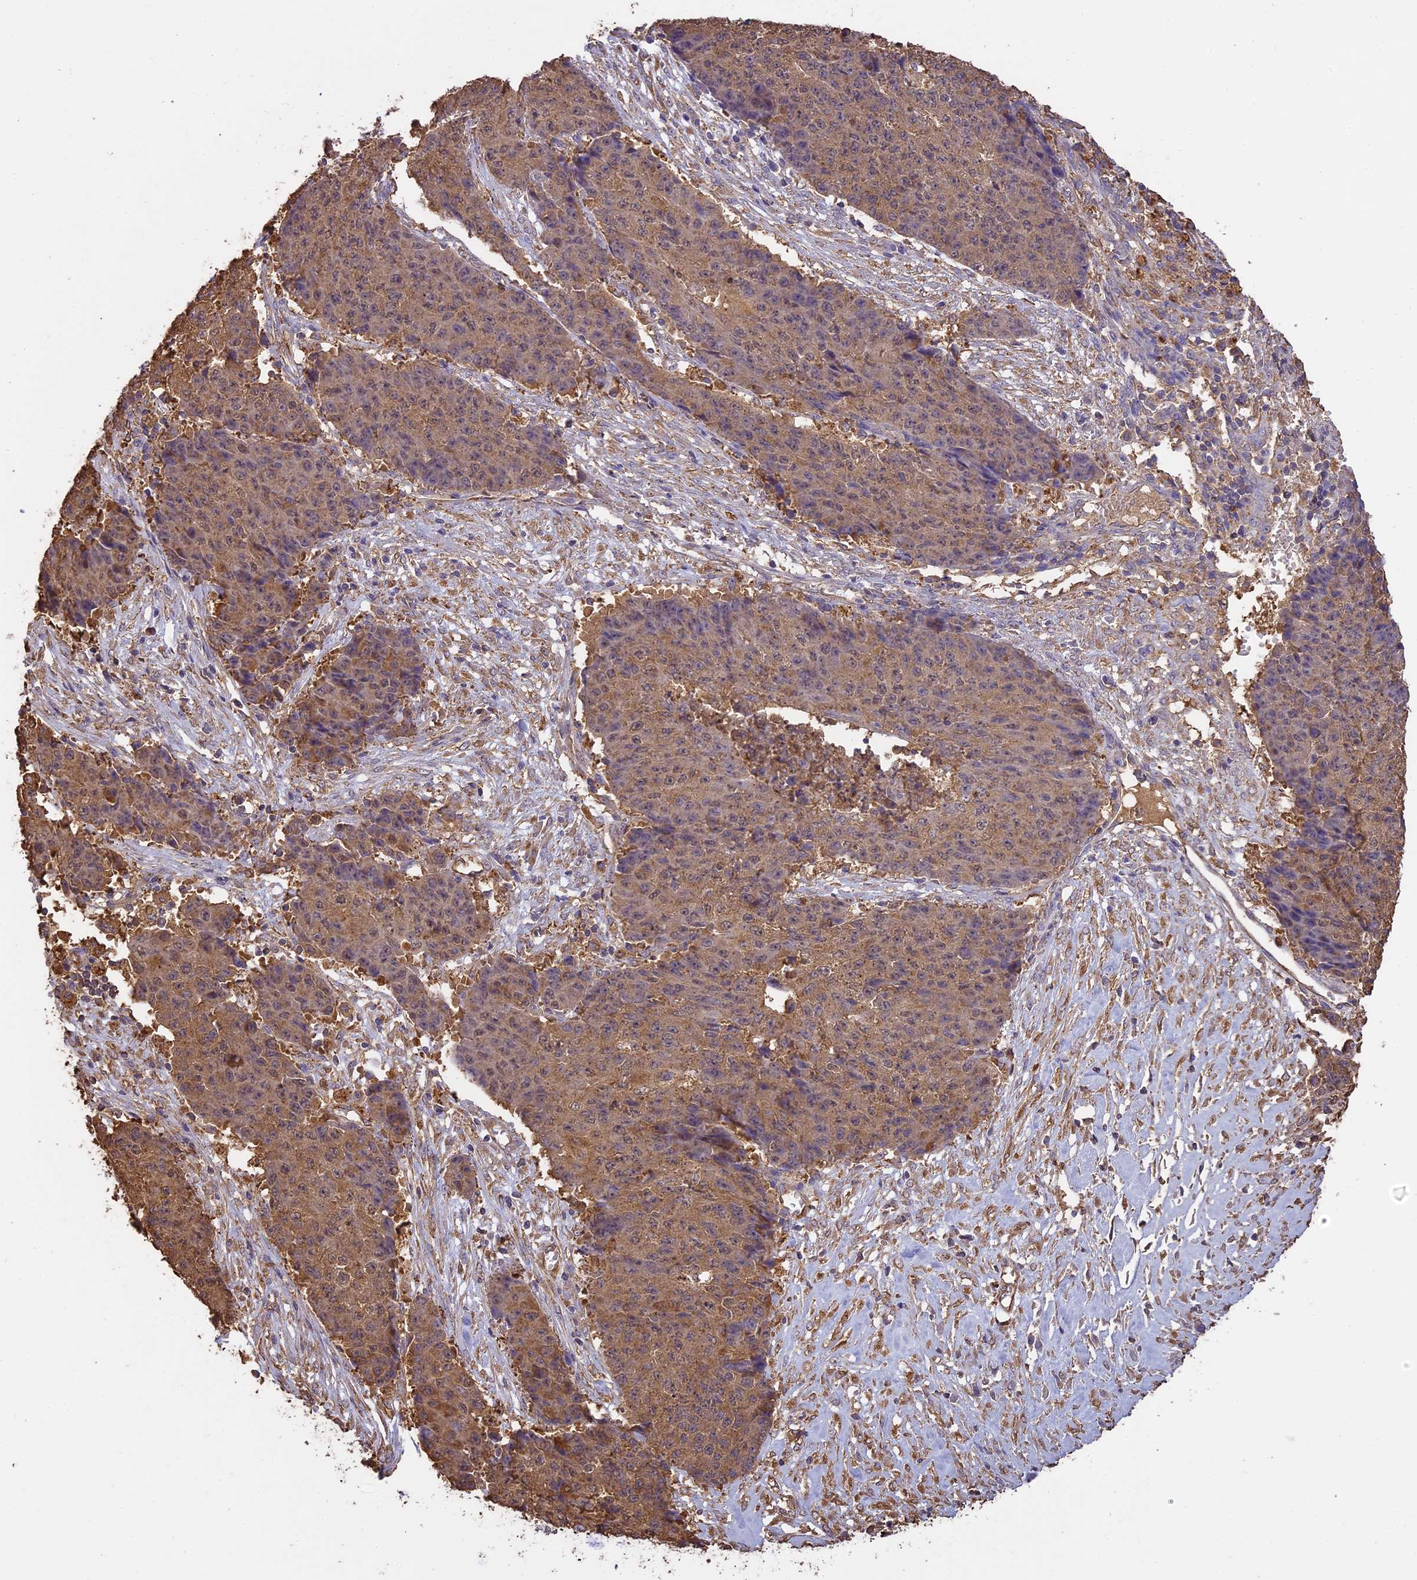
{"staining": {"intensity": "weak", "quantity": ">75%", "location": "cytoplasmic/membranous,nuclear"}, "tissue": "ovarian cancer", "cell_type": "Tumor cells", "image_type": "cancer", "snomed": [{"axis": "morphology", "description": "Carcinoma, endometroid"}, {"axis": "topography", "description": "Ovary"}], "caption": "Protein staining of ovarian cancer tissue displays weak cytoplasmic/membranous and nuclear positivity in approximately >75% of tumor cells. (DAB (3,3'-diaminobenzidine) = brown stain, brightfield microscopy at high magnification).", "gene": "ARHGAP19", "patient": {"sex": "female", "age": 42}}